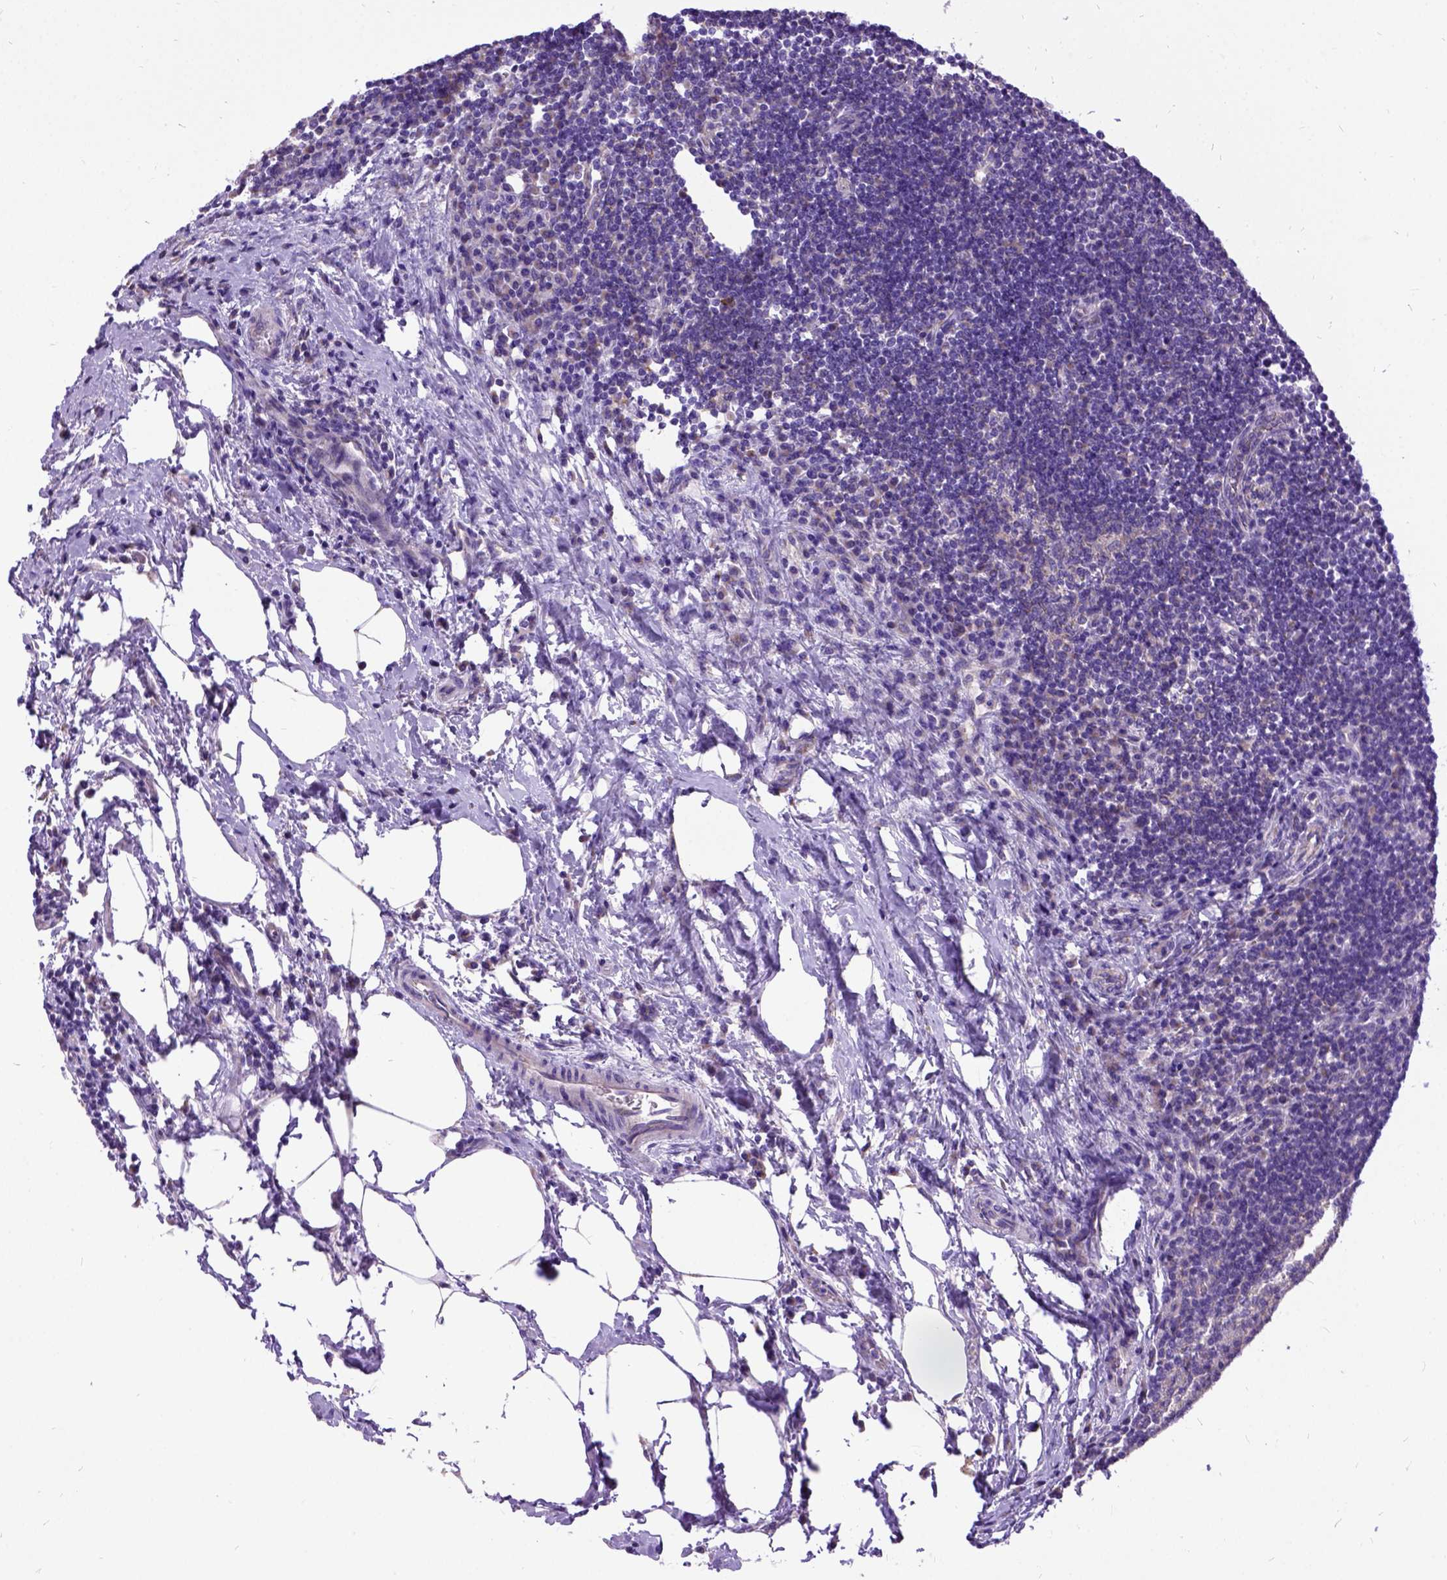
{"staining": {"intensity": "negative", "quantity": "none", "location": "none"}, "tissue": "lymph node", "cell_type": "Germinal center cells", "image_type": "normal", "snomed": [{"axis": "morphology", "description": "Normal tissue, NOS"}, {"axis": "topography", "description": "Lymph node"}], "caption": "DAB (3,3'-diaminobenzidine) immunohistochemical staining of normal lymph node displays no significant staining in germinal center cells. (DAB (3,3'-diaminobenzidine) immunohistochemistry, high magnification).", "gene": "CFAP54", "patient": {"sex": "male", "age": 67}}